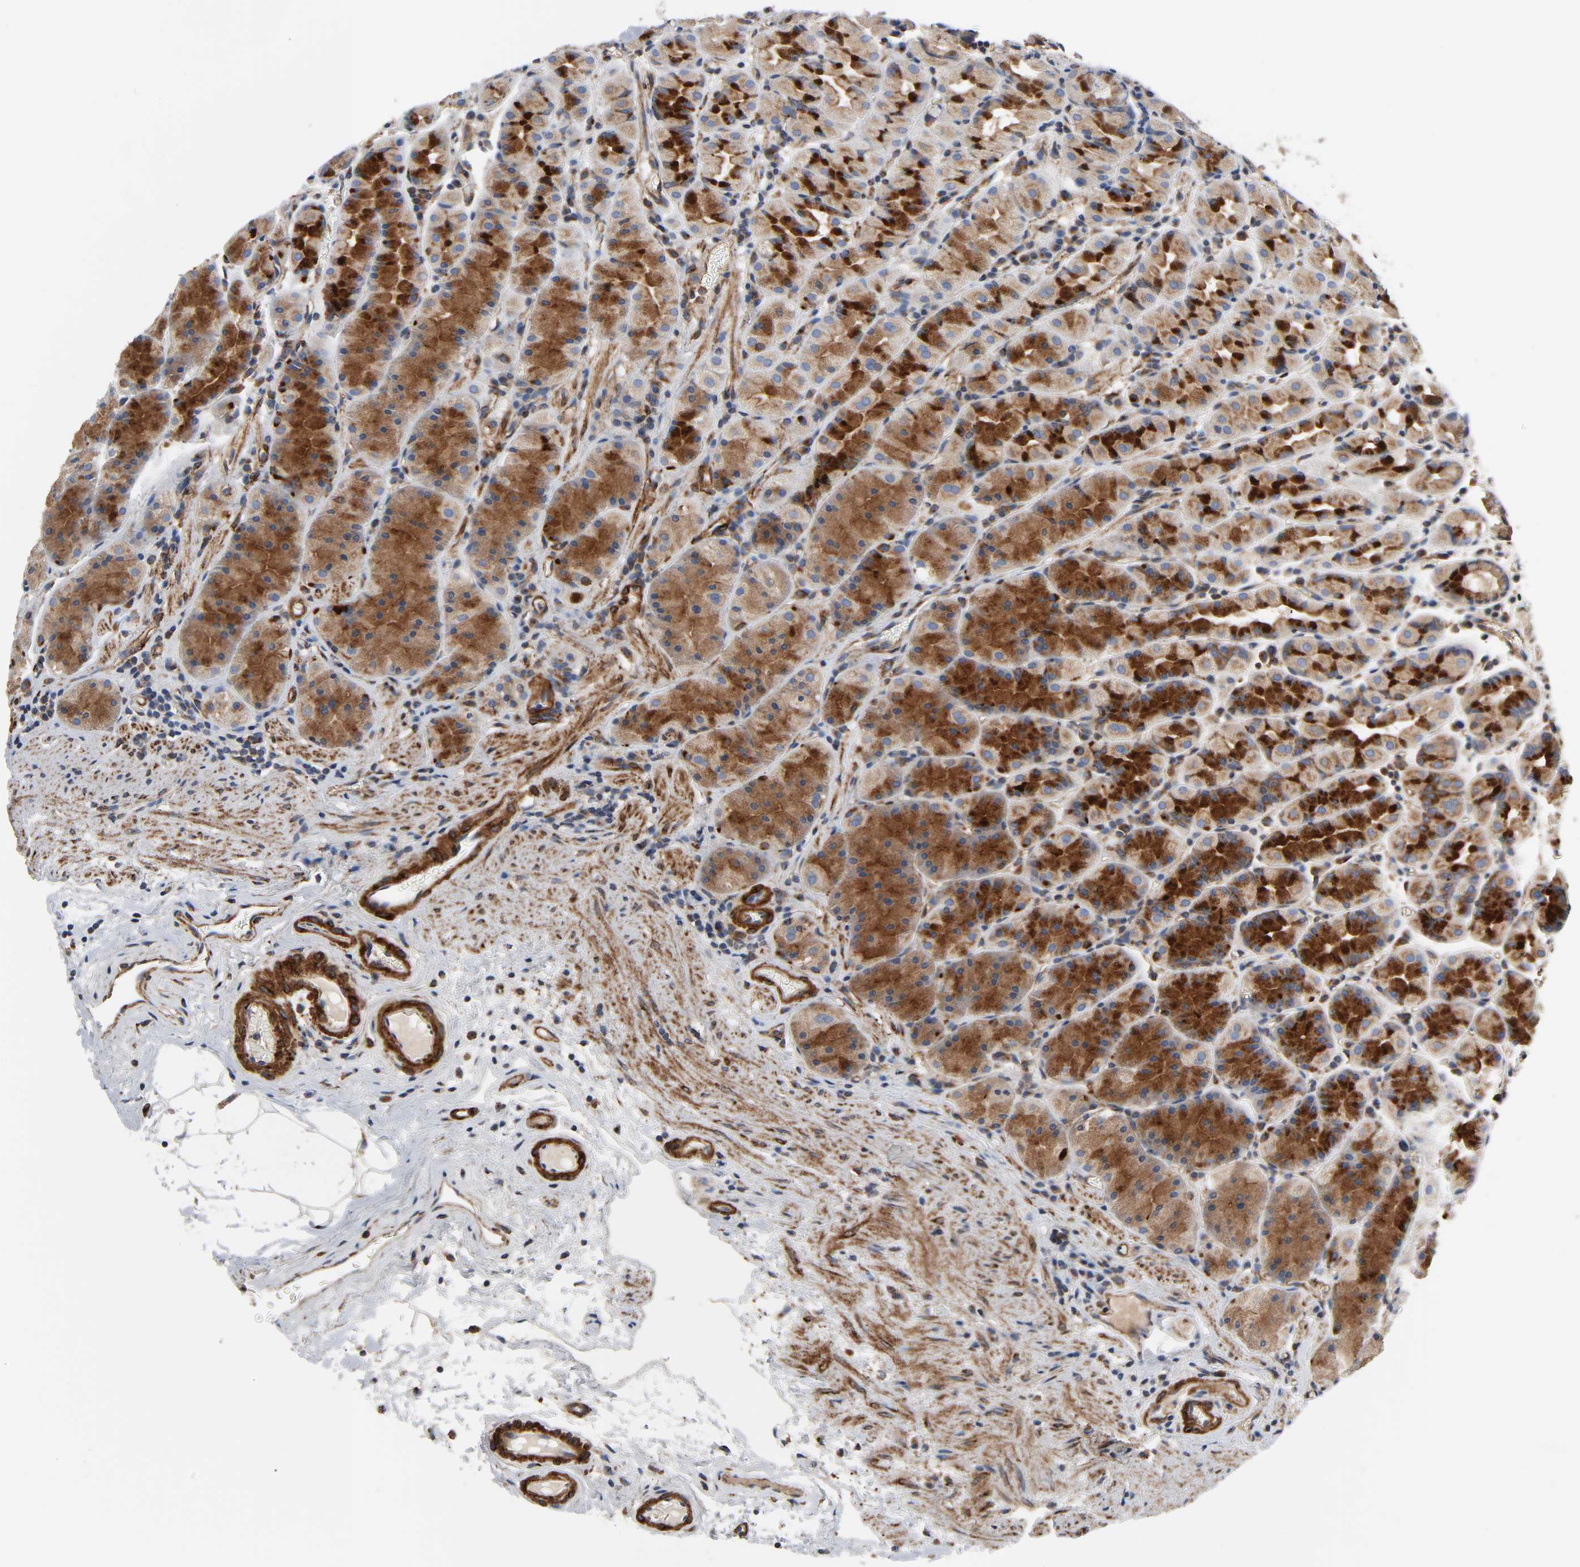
{"staining": {"intensity": "strong", "quantity": ">75%", "location": "cytoplasmic/membranous"}, "tissue": "stomach", "cell_type": "Glandular cells", "image_type": "normal", "snomed": [{"axis": "morphology", "description": "Normal tissue, NOS"}, {"axis": "topography", "description": "Stomach, lower"}], "caption": "Immunohistochemical staining of unremarkable stomach displays high levels of strong cytoplasmic/membranous expression in approximately >75% of glandular cells. (DAB IHC, brown staining for protein, blue staining for nuclei).", "gene": "ARHGAP1", "patient": {"sex": "male", "age": 56}}